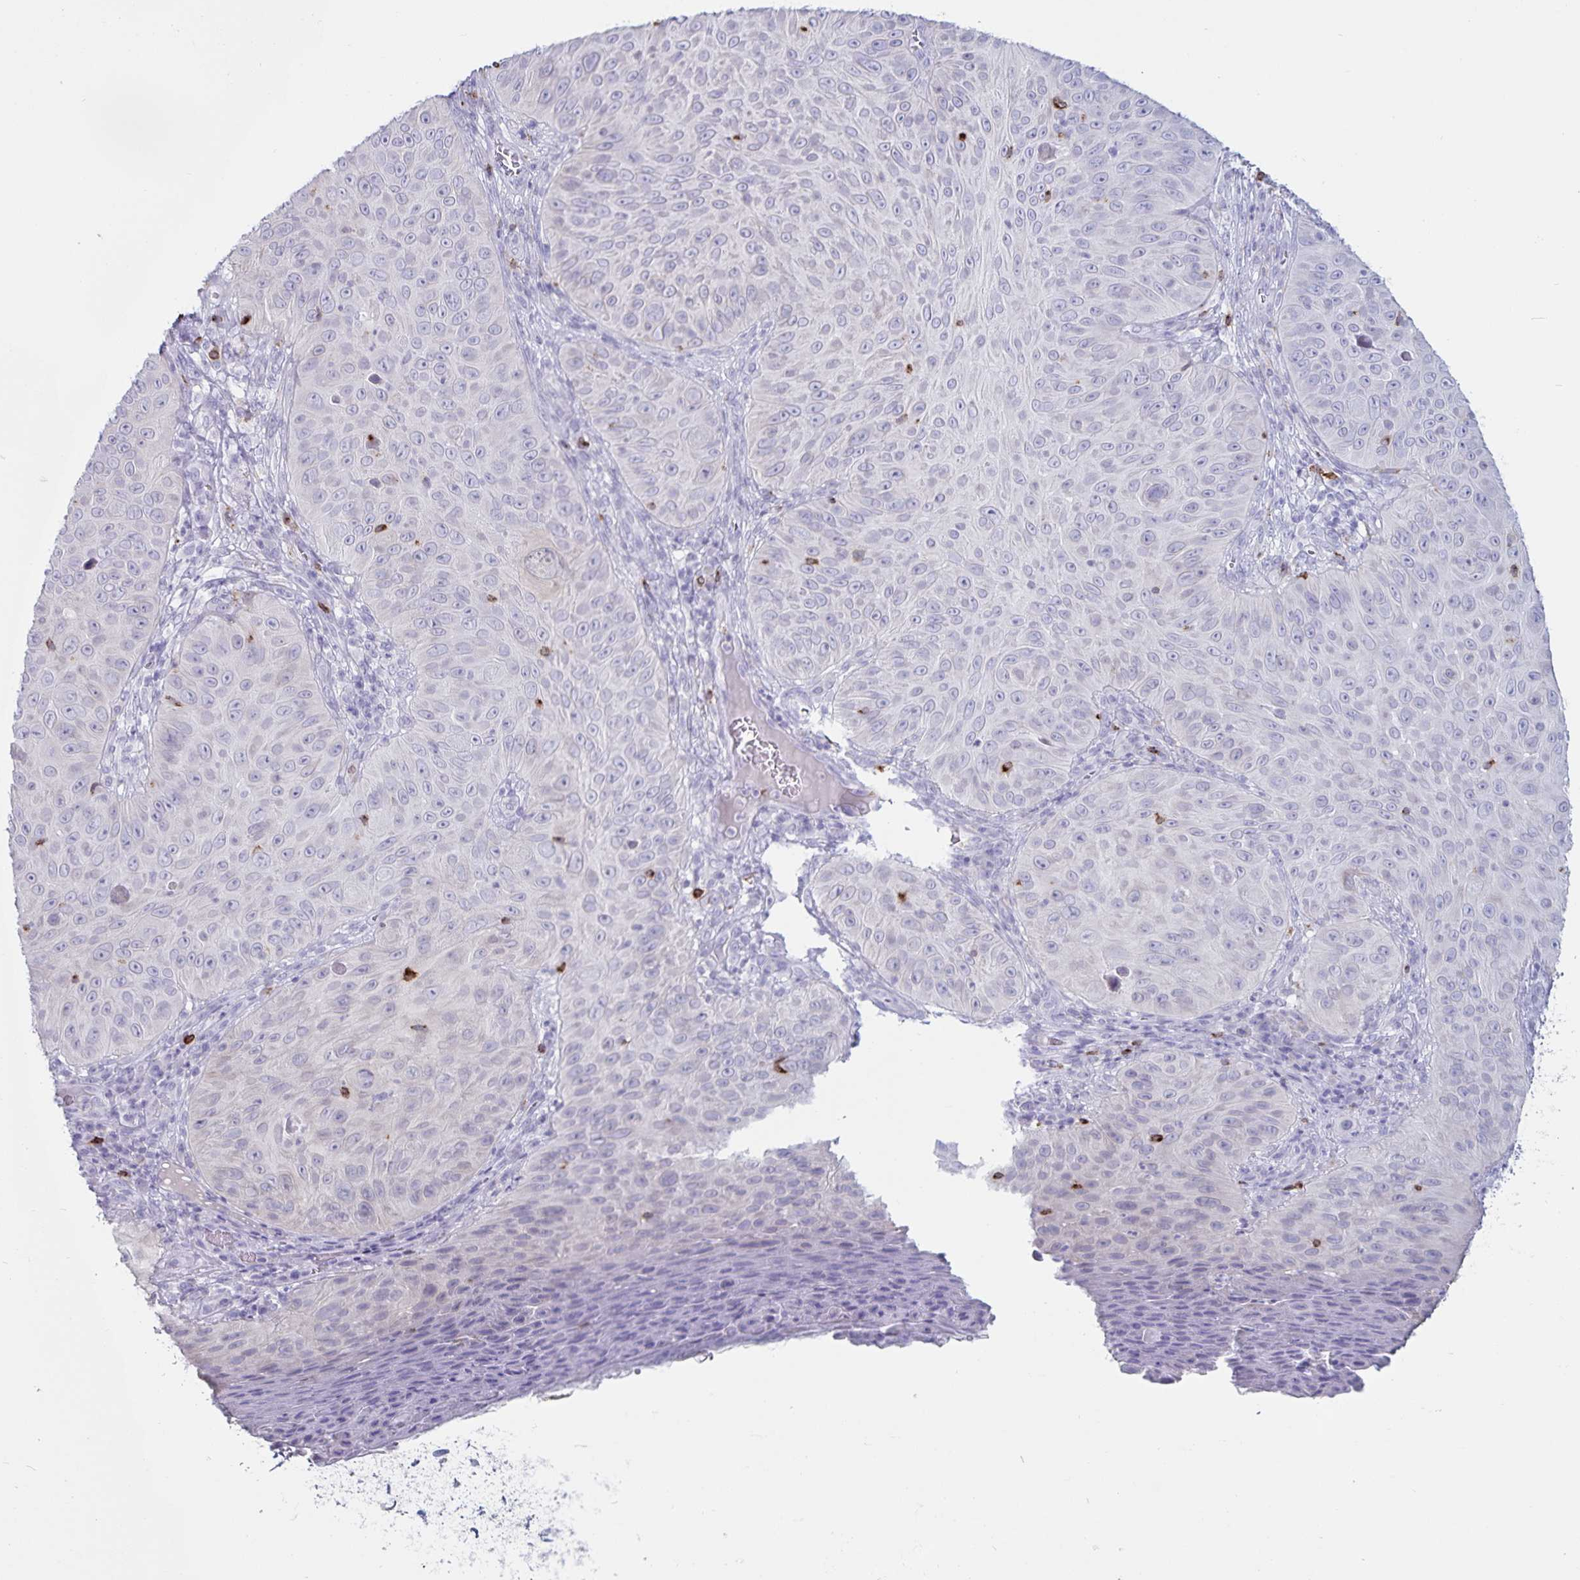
{"staining": {"intensity": "negative", "quantity": "none", "location": "none"}, "tissue": "skin cancer", "cell_type": "Tumor cells", "image_type": "cancer", "snomed": [{"axis": "morphology", "description": "Squamous cell carcinoma, NOS"}, {"axis": "topography", "description": "Skin"}], "caption": "Skin cancer (squamous cell carcinoma) stained for a protein using immunohistochemistry displays no staining tumor cells.", "gene": "GNLY", "patient": {"sex": "male", "age": 82}}